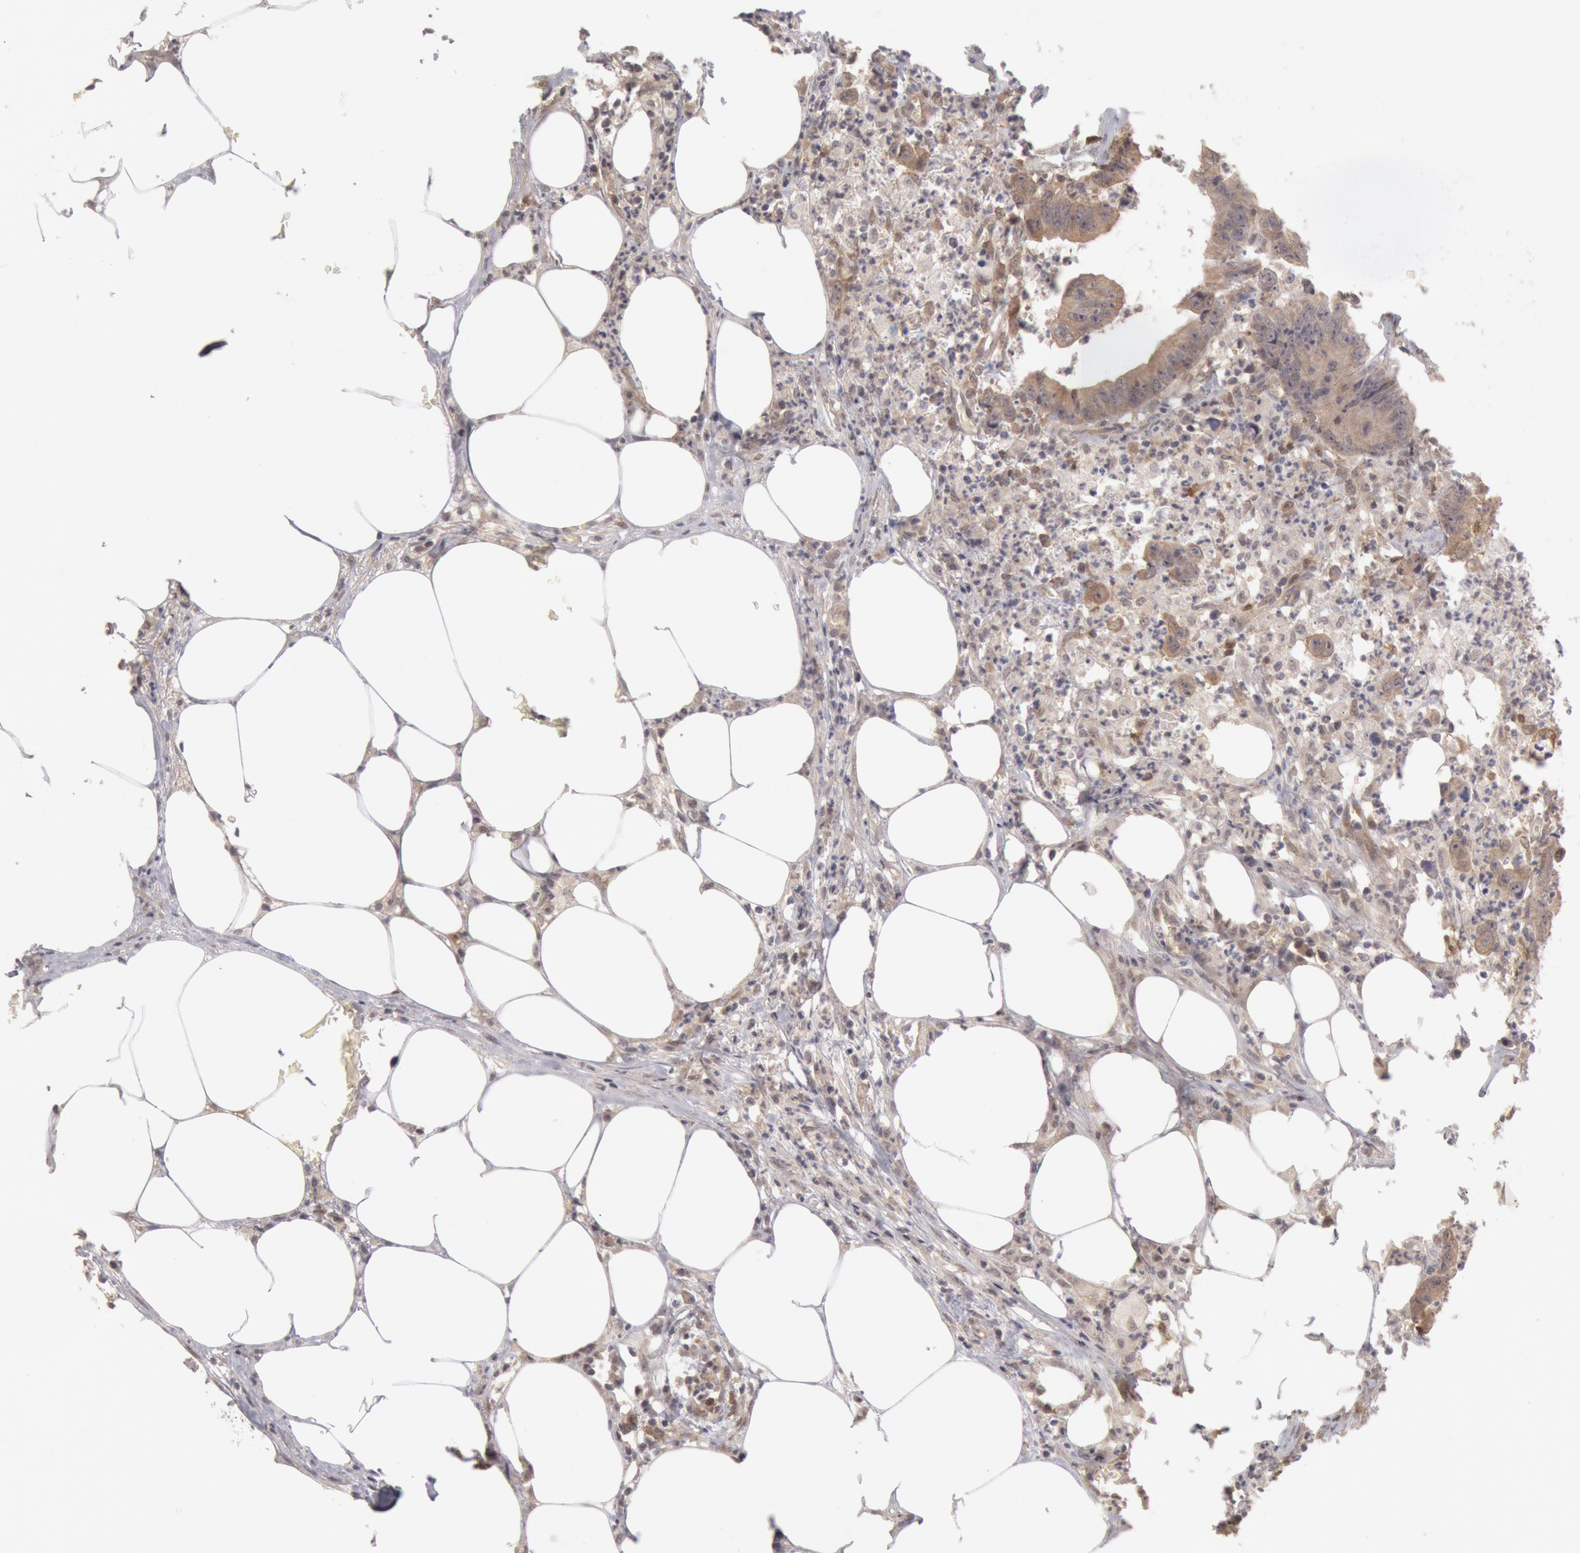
{"staining": {"intensity": "weak", "quantity": ">75%", "location": "cytoplasmic/membranous"}, "tissue": "colorectal cancer", "cell_type": "Tumor cells", "image_type": "cancer", "snomed": [{"axis": "morphology", "description": "Adenocarcinoma, NOS"}, {"axis": "topography", "description": "Colon"}], "caption": "The photomicrograph reveals staining of colorectal adenocarcinoma, revealing weak cytoplasmic/membranous protein positivity (brown color) within tumor cells. (brown staining indicates protein expression, while blue staining denotes nuclei).", "gene": "ZFP36L1", "patient": {"sex": "male", "age": 55}}